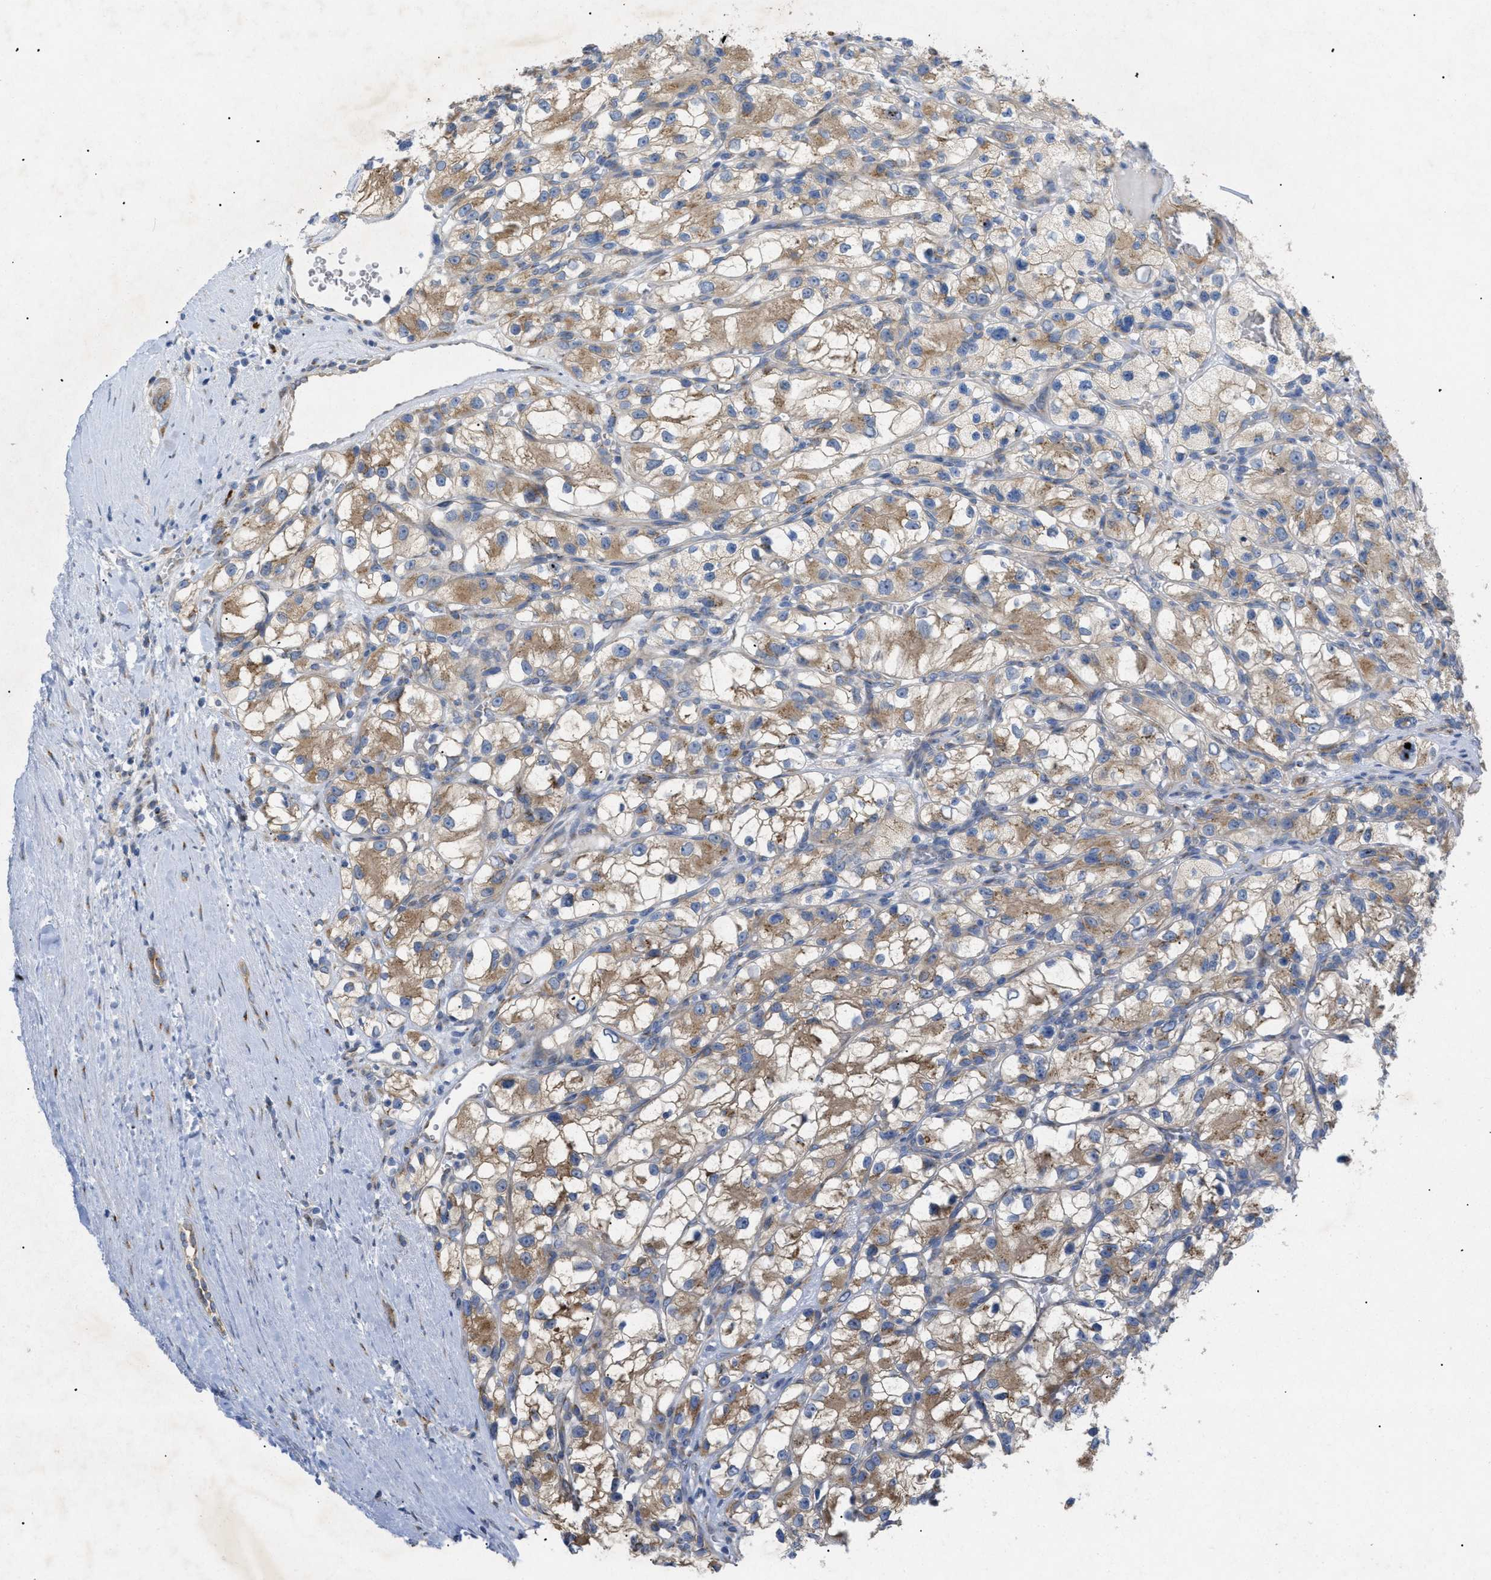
{"staining": {"intensity": "moderate", "quantity": ">75%", "location": "cytoplasmic/membranous"}, "tissue": "renal cancer", "cell_type": "Tumor cells", "image_type": "cancer", "snomed": [{"axis": "morphology", "description": "Adenocarcinoma, NOS"}, {"axis": "topography", "description": "Kidney"}], "caption": "Renal adenocarcinoma was stained to show a protein in brown. There is medium levels of moderate cytoplasmic/membranous expression in about >75% of tumor cells.", "gene": "SLC50A1", "patient": {"sex": "female", "age": 57}}